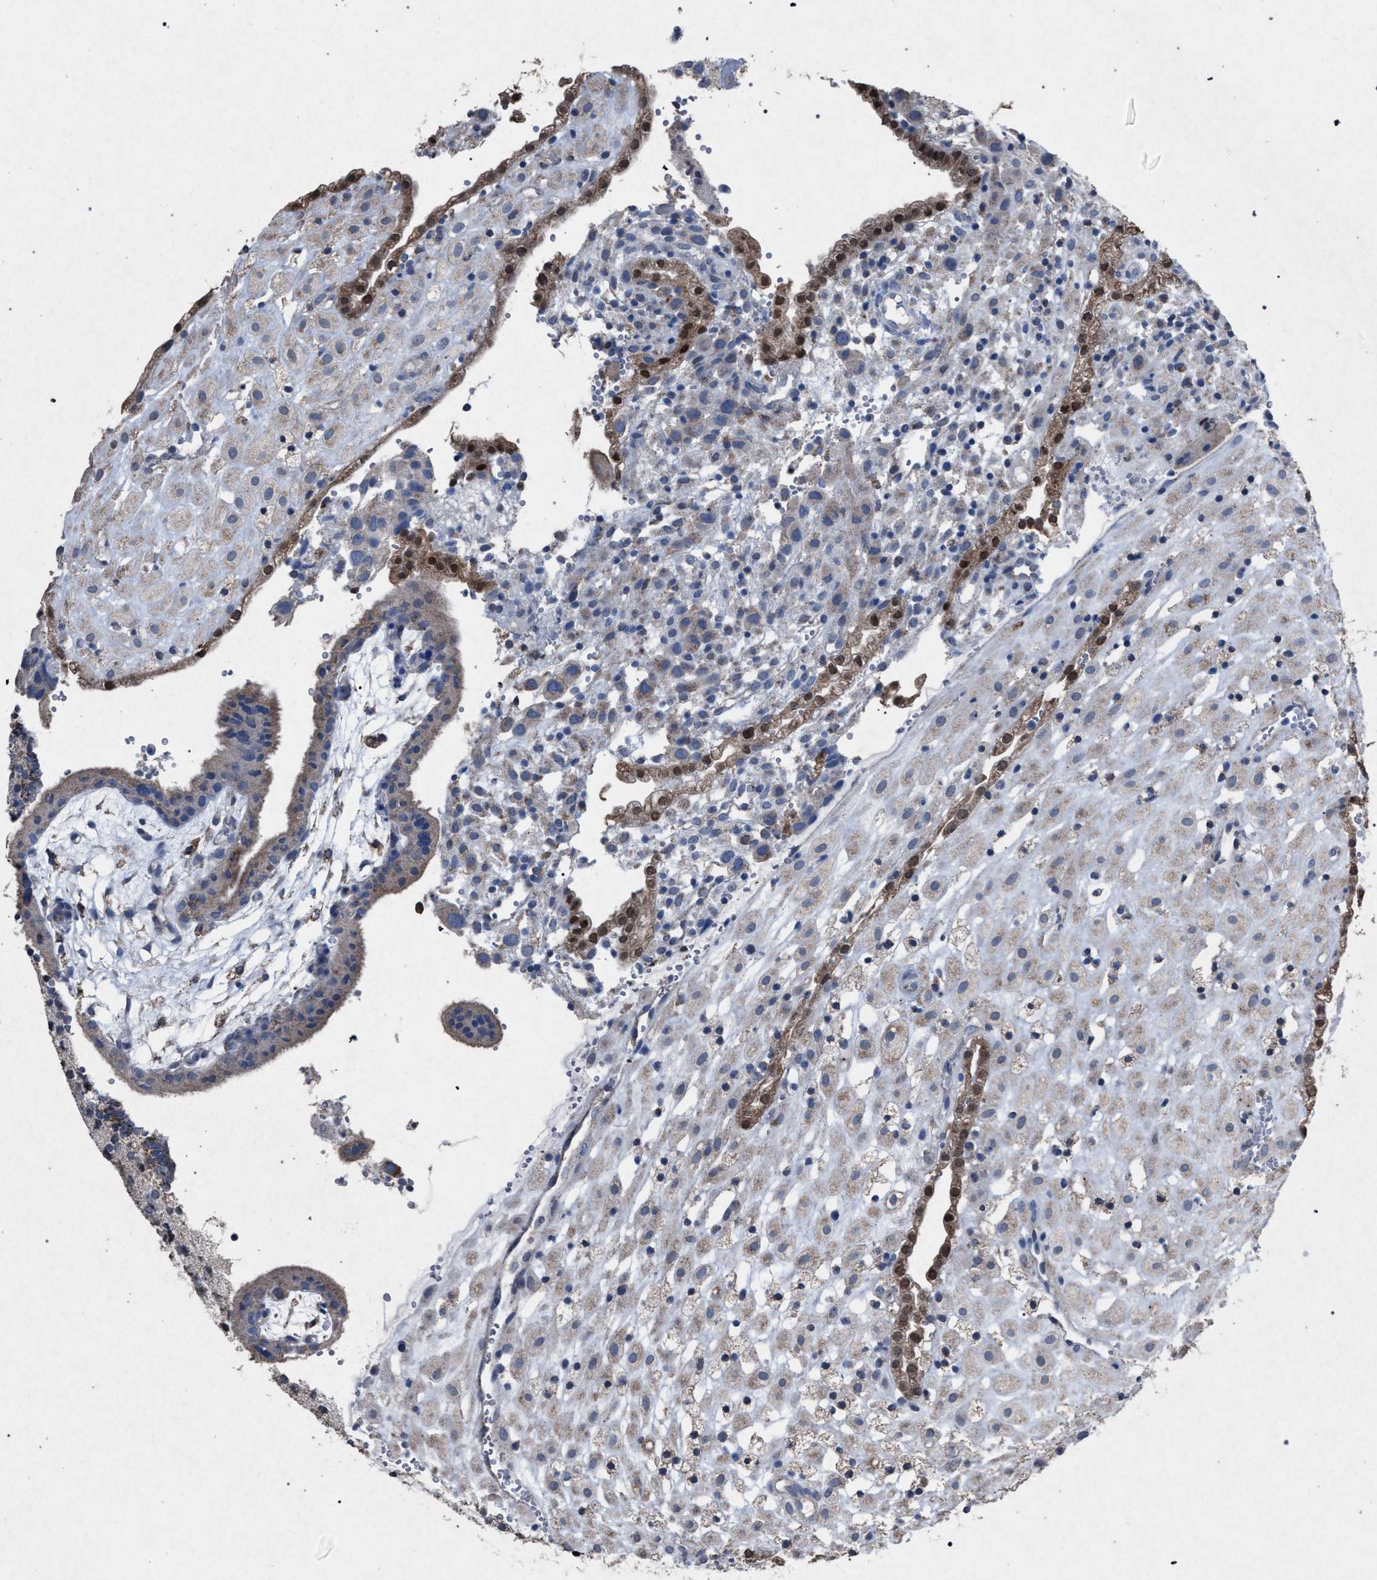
{"staining": {"intensity": "weak", "quantity": "<25%", "location": "cytoplasmic/membranous"}, "tissue": "placenta", "cell_type": "Decidual cells", "image_type": "normal", "snomed": [{"axis": "morphology", "description": "Normal tissue, NOS"}, {"axis": "topography", "description": "Placenta"}], "caption": "IHC image of benign placenta: human placenta stained with DAB reveals no significant protein positivity in decidual cells. (DAB (3,3'-diaminobenzidine) immunohistochemistry (IHC), high magnification).", "gene": "HSD17B4", "patient": {"sex": "female", "age": 18}}